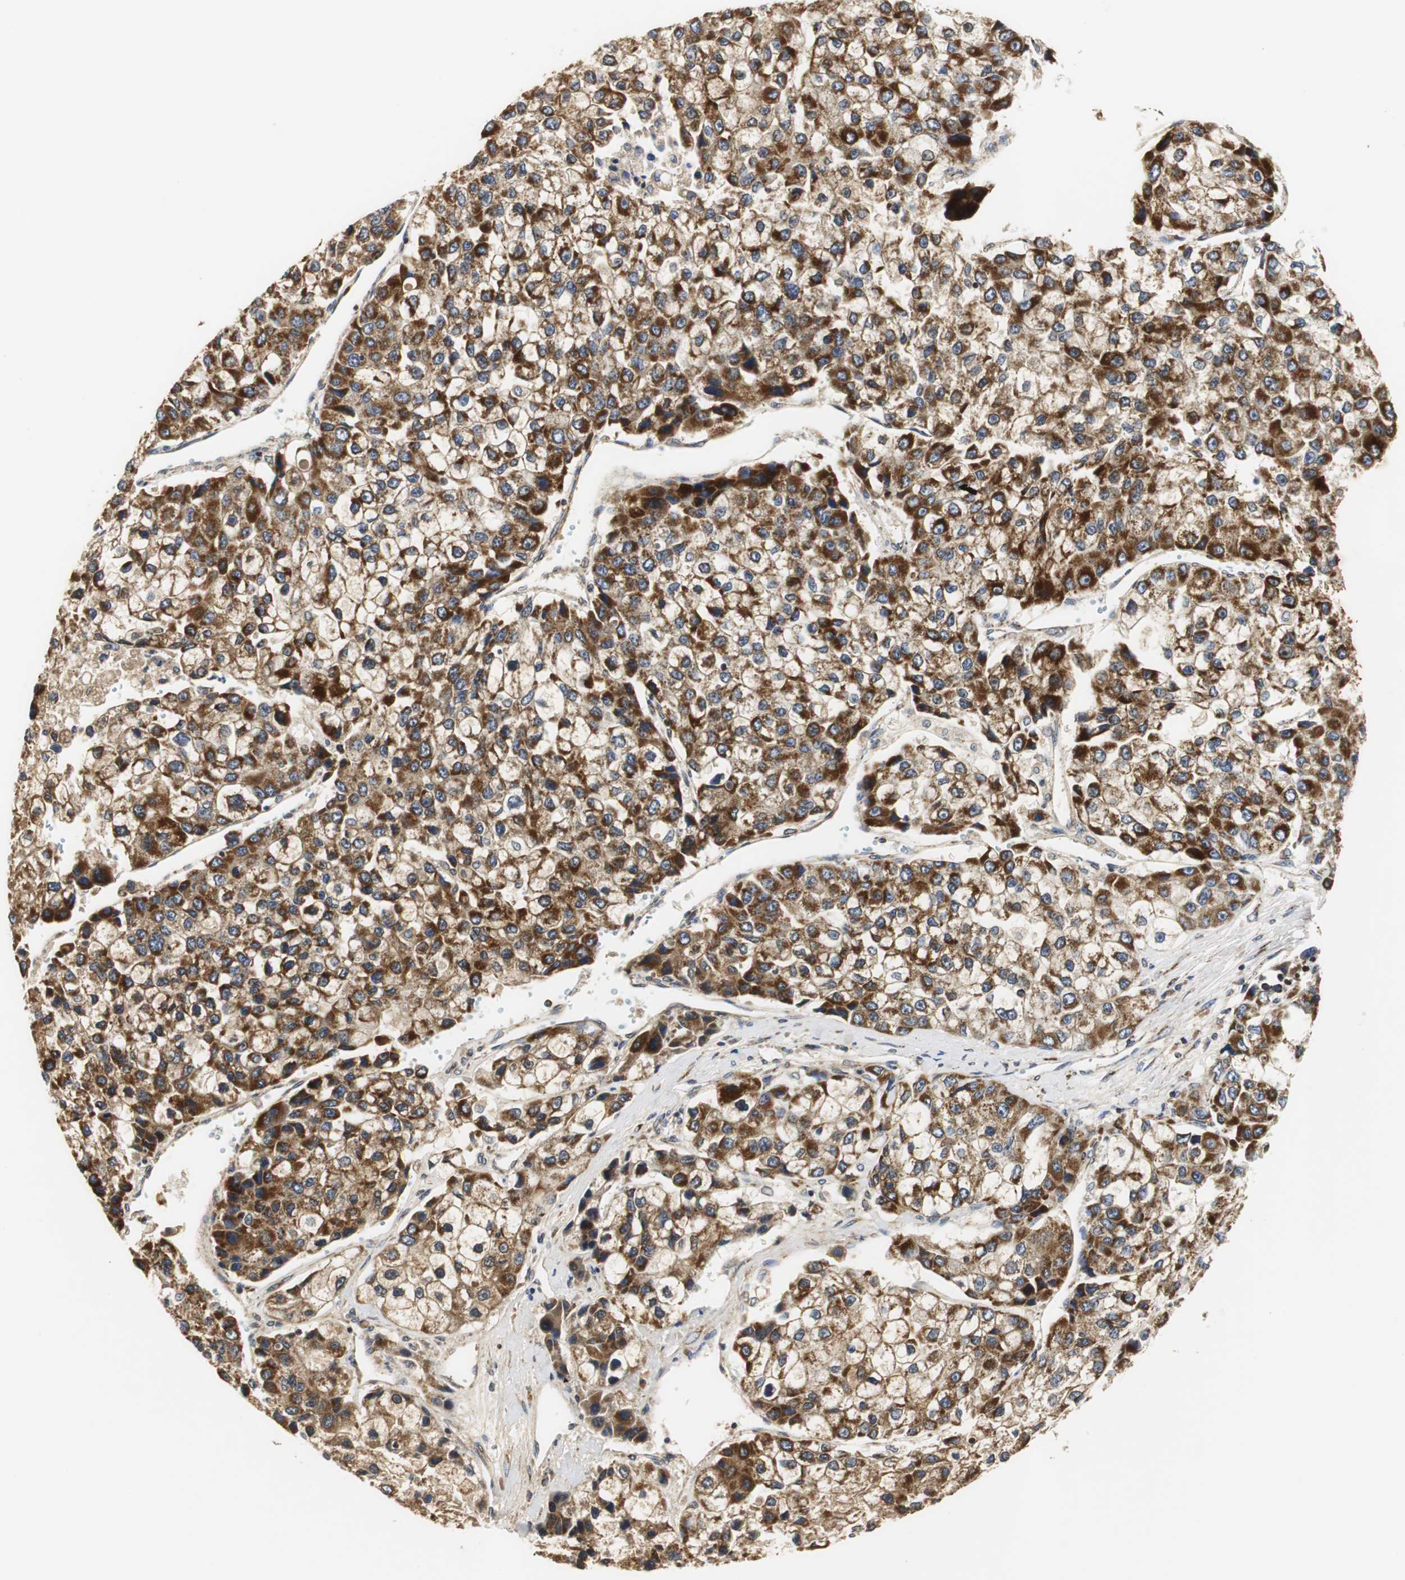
{"staining": {"intensity": "strong", "quantity": ">75%", "location": "cytoplasmic/membranous"}, "tissue": "liver cancer", "cell_type": "Tumor cells", "image_type": "cancer", "snomed": [{"axis": "morphology", "description": "Carcinoma, Hepatocellular, NOS"}, {"axis": "topography", "description": "Liver"}], "caption": "This micrograph shows immunohistochemistry staining of liver cancer, with high strong cytoplasmic/membranous staining in about >75% of tumor cells.", "gene": "HSD17B10", "patient": {"sex": "female", "age": 66}}